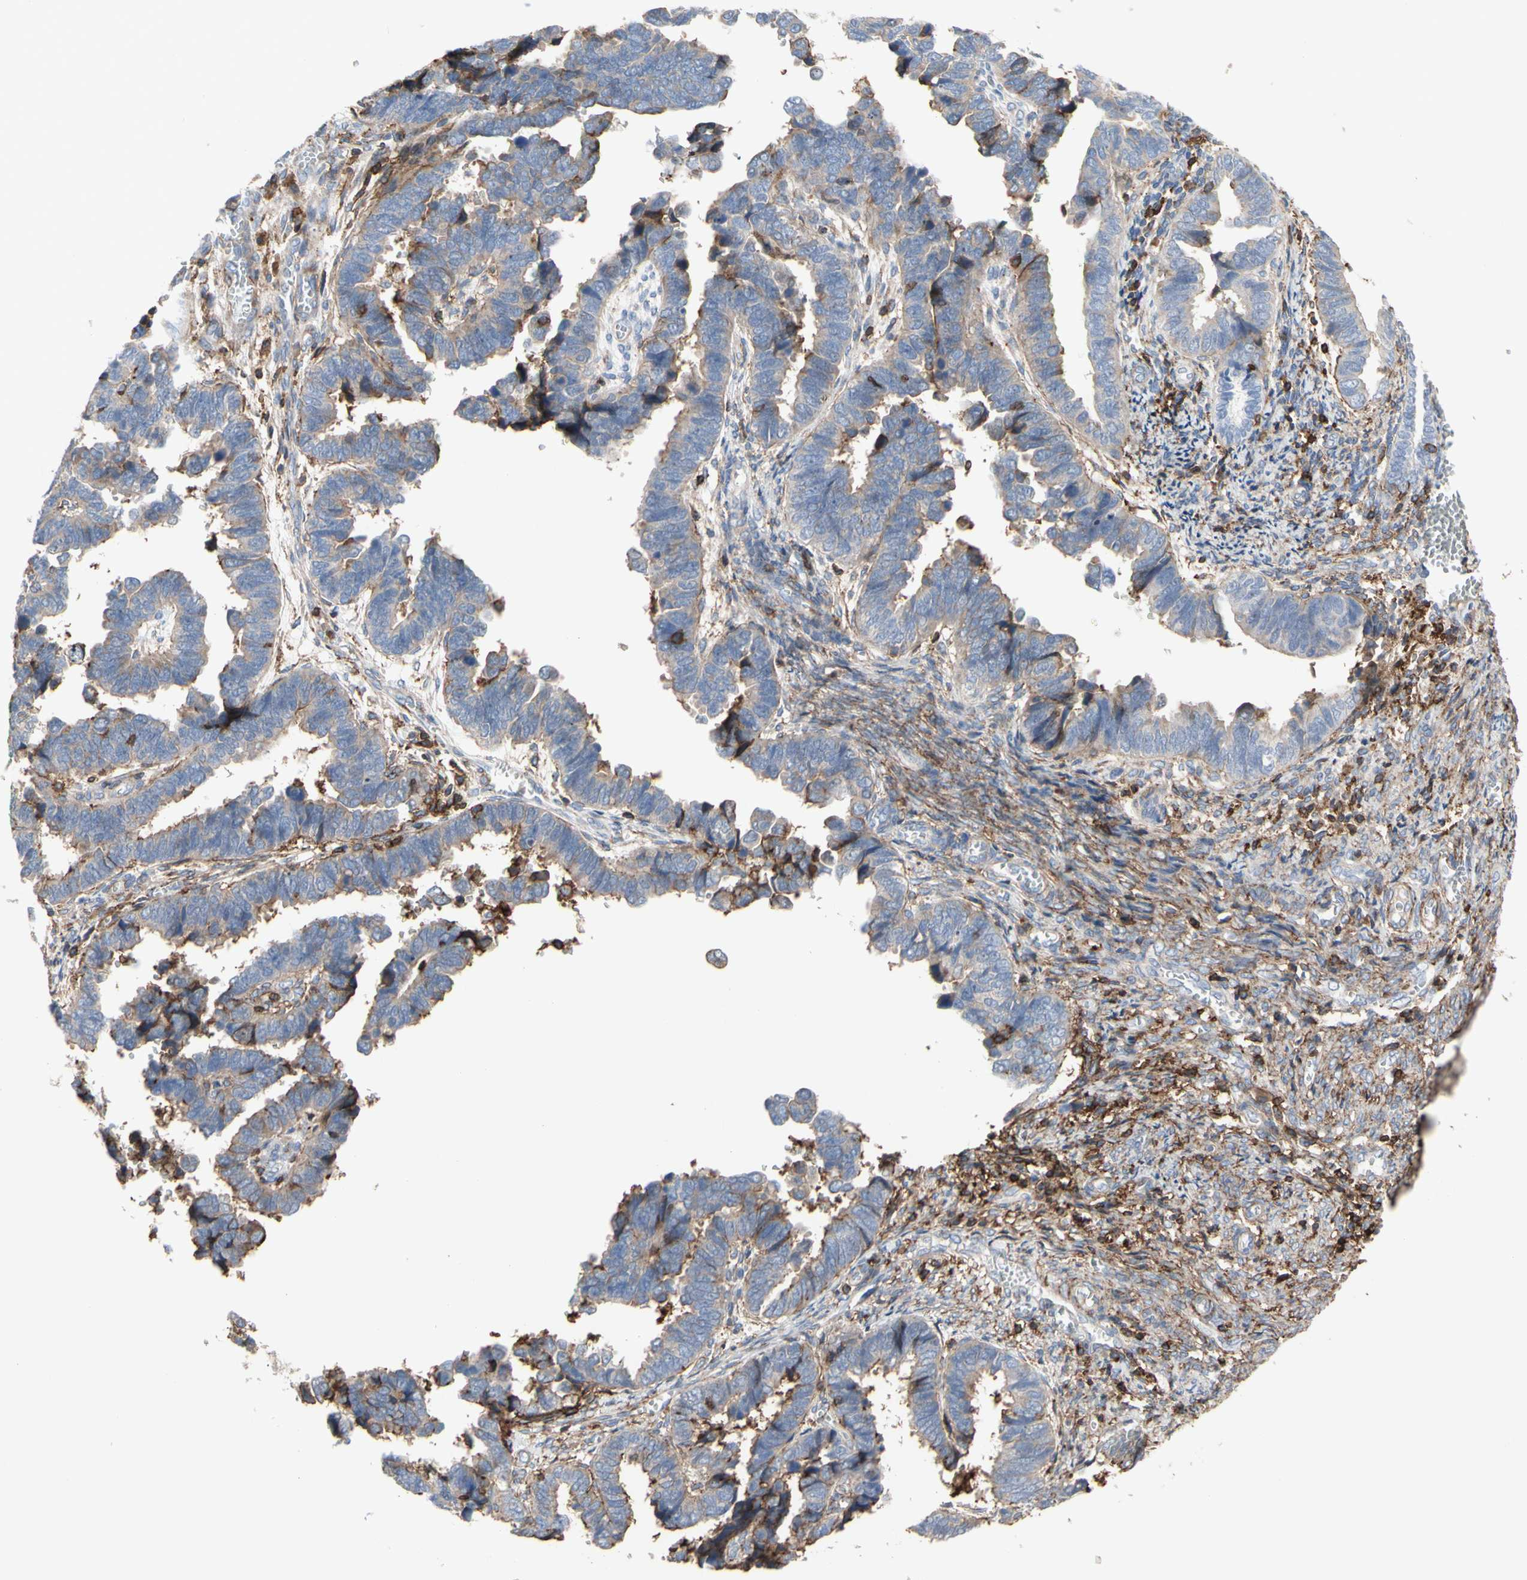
{"staining": {"intensity": "weak", "quantity": ">75%", "location": "cytoplasmic/membranous"}, "tissue": "endometrial cancer", "cell_type": "Tumor cells", "image_type": "cancer", "snomed": [{"axis": "morphology", "description": "Adenocarcinoma, NOS"}, {"axis": "topography", "description": "Endometrium"}], "caption": "Human endometrial cancer stained for a protein (brown) shows weak cytoplasmic/membranous positive expression in approximately >75% of tumor cells.", "gene": "ANXA6", "patient": {"sex": "female", "age": 75}}